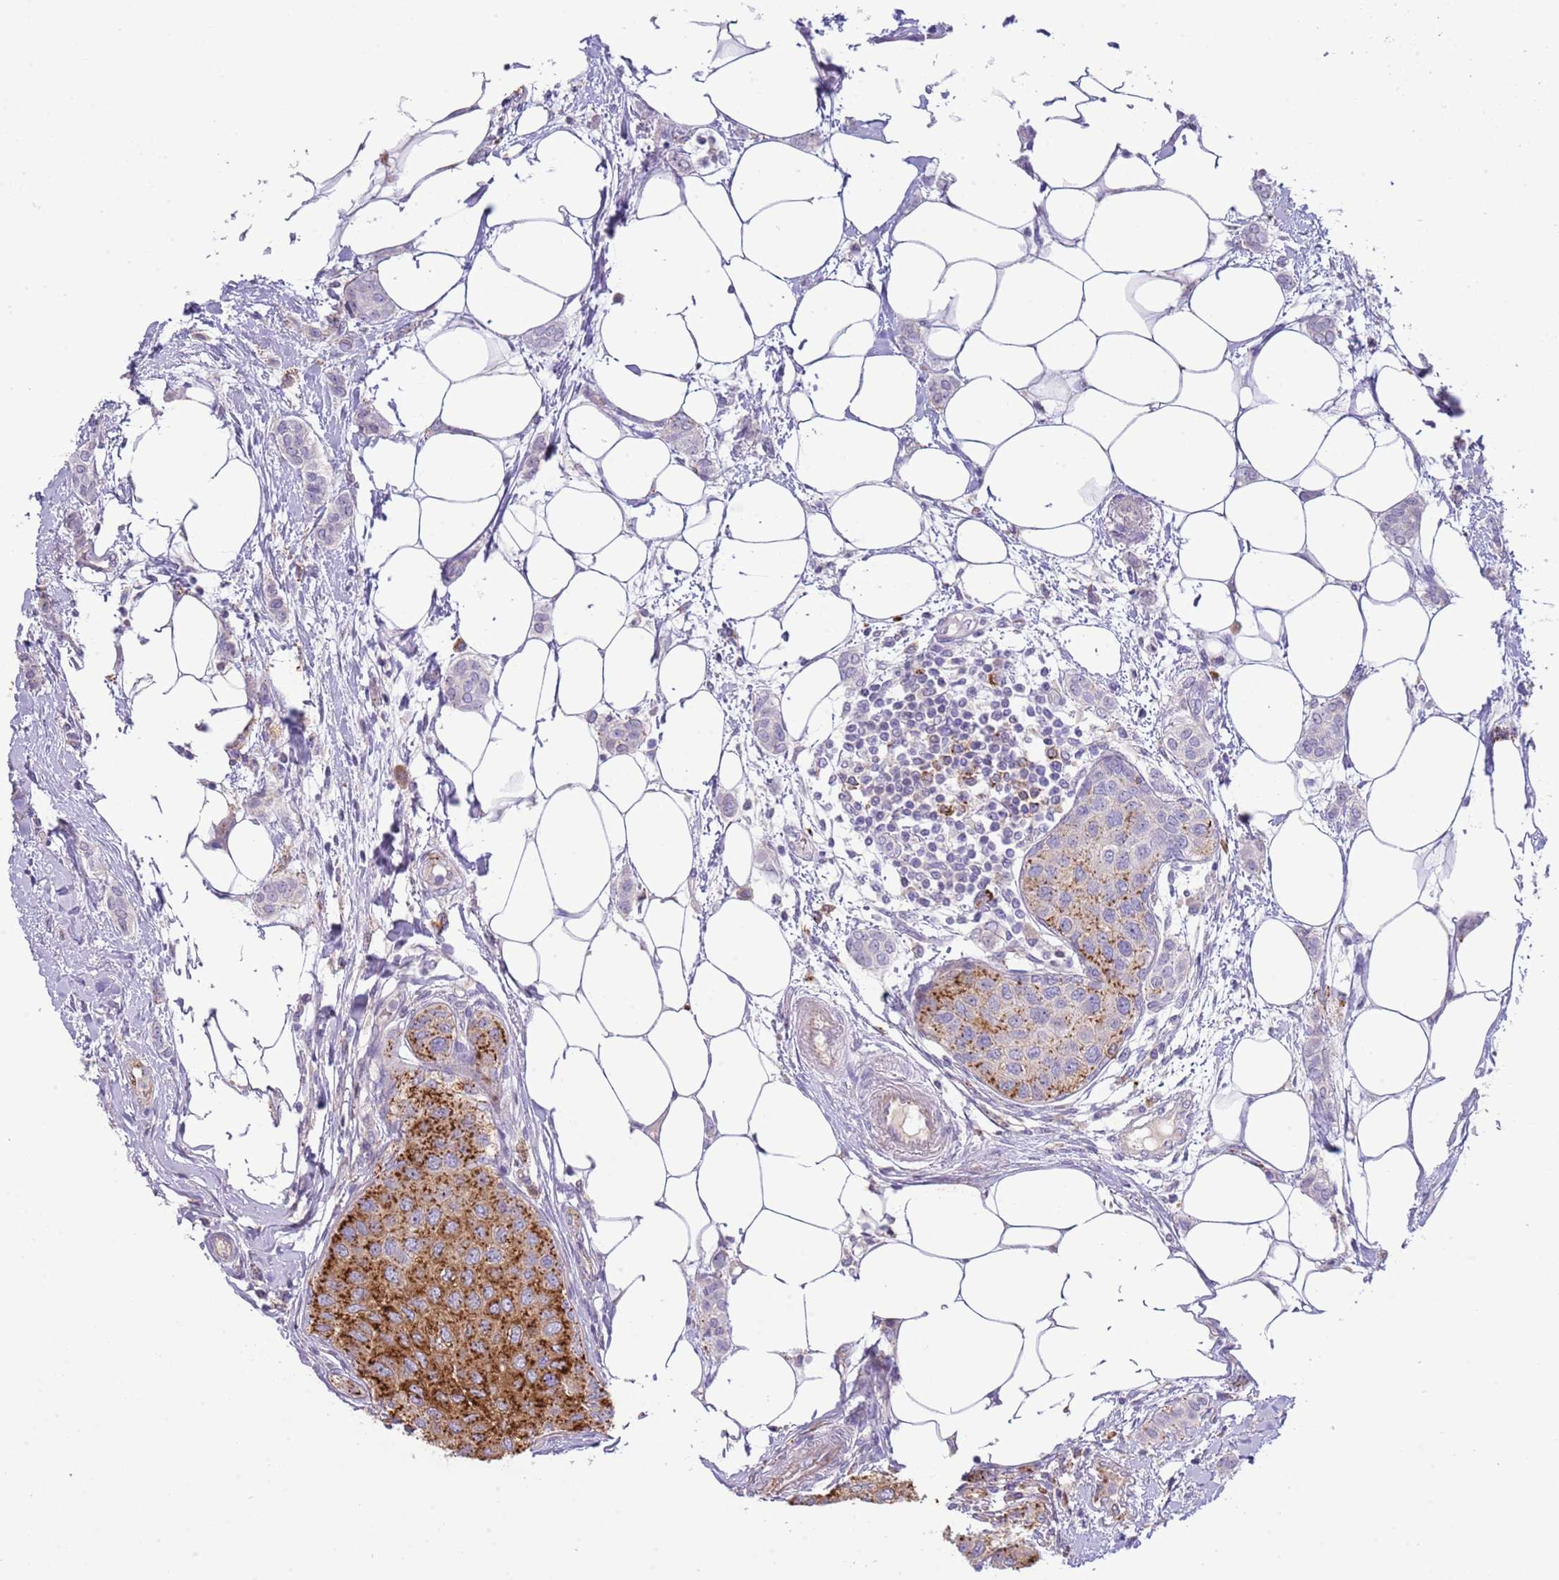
{"staining": {"intensity": "strong", "quantity": ">75%", "location": "cytoplasmic/membranous"}, "tissue": "breast cancer", "cell_type": "Tumor cells", "image_type": "cancer", "snomed": [{"axis": "morphology", "description": "Duct carcinoma"}, {"axis": "topography", "description": "Breast"}], "caption": "Protein expression analysis of breast cancer (invasive ductal carcinoma) reveals strong cytoplasmic/membranous positivity in approximately >75% of tumor cells.", "gene": "ABHD17A", "patient": {"sex": "female", "age": 72}}